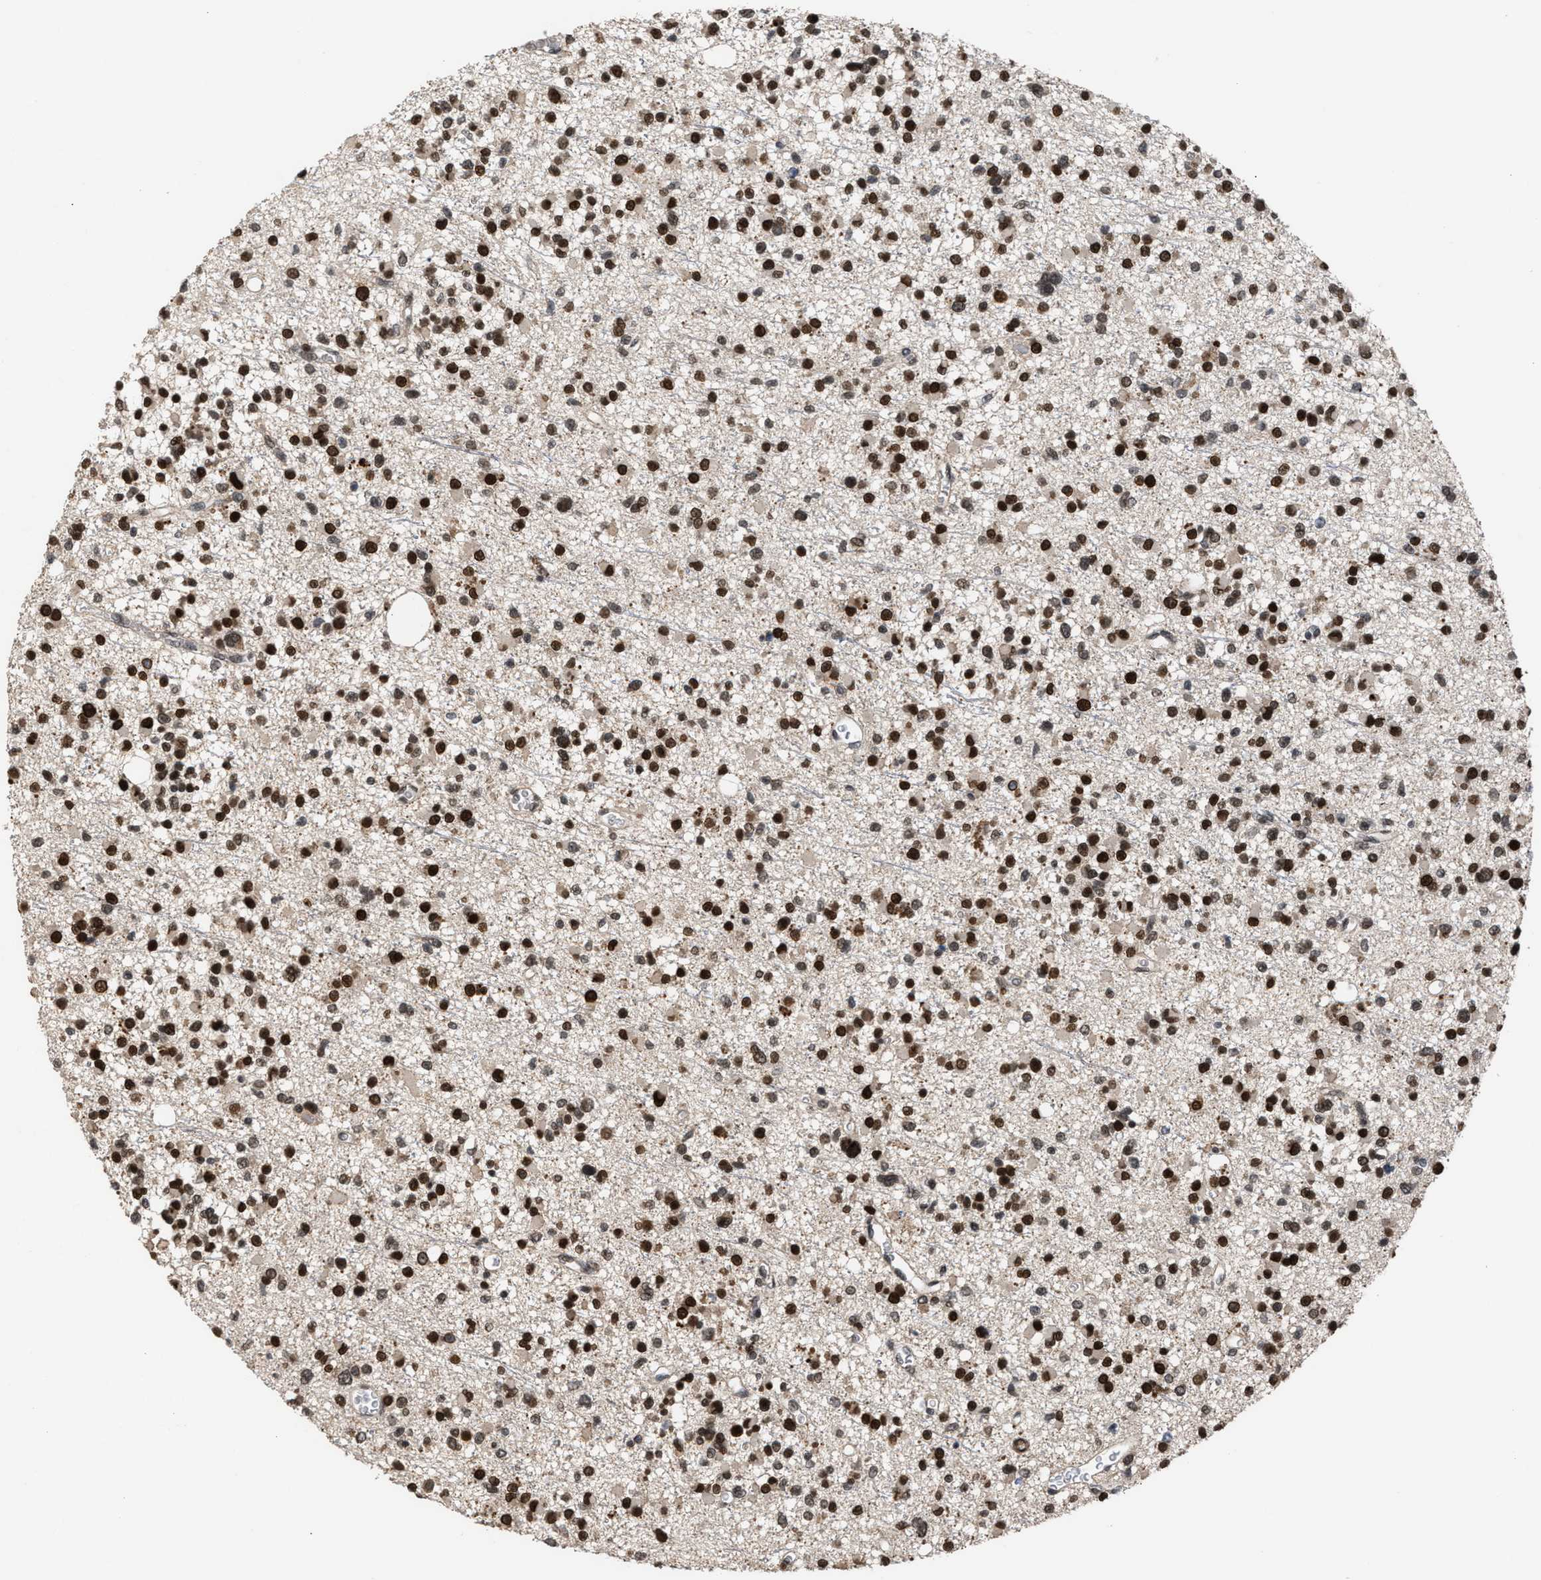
{"staining": {"intensity": "strong", "quantity": ">75%", "location": "nuclear"}, "tissue": "glioma", "cell_type": "Tumor cells", "image_type": "cancer", "snomed": [{"axis": "morphology", "description": "Glioma, malignant, Low grade"}, {"axis": "topography", "description": "Brain"}], "caption": "Strong nuclear positivity for a protein is seen in approximately >75% of tumor cells of malignant glioma (low-grade) using immunohistochemistry.", "gene": "C9orf78", "patient": {"sex": "female", "age": 22}}